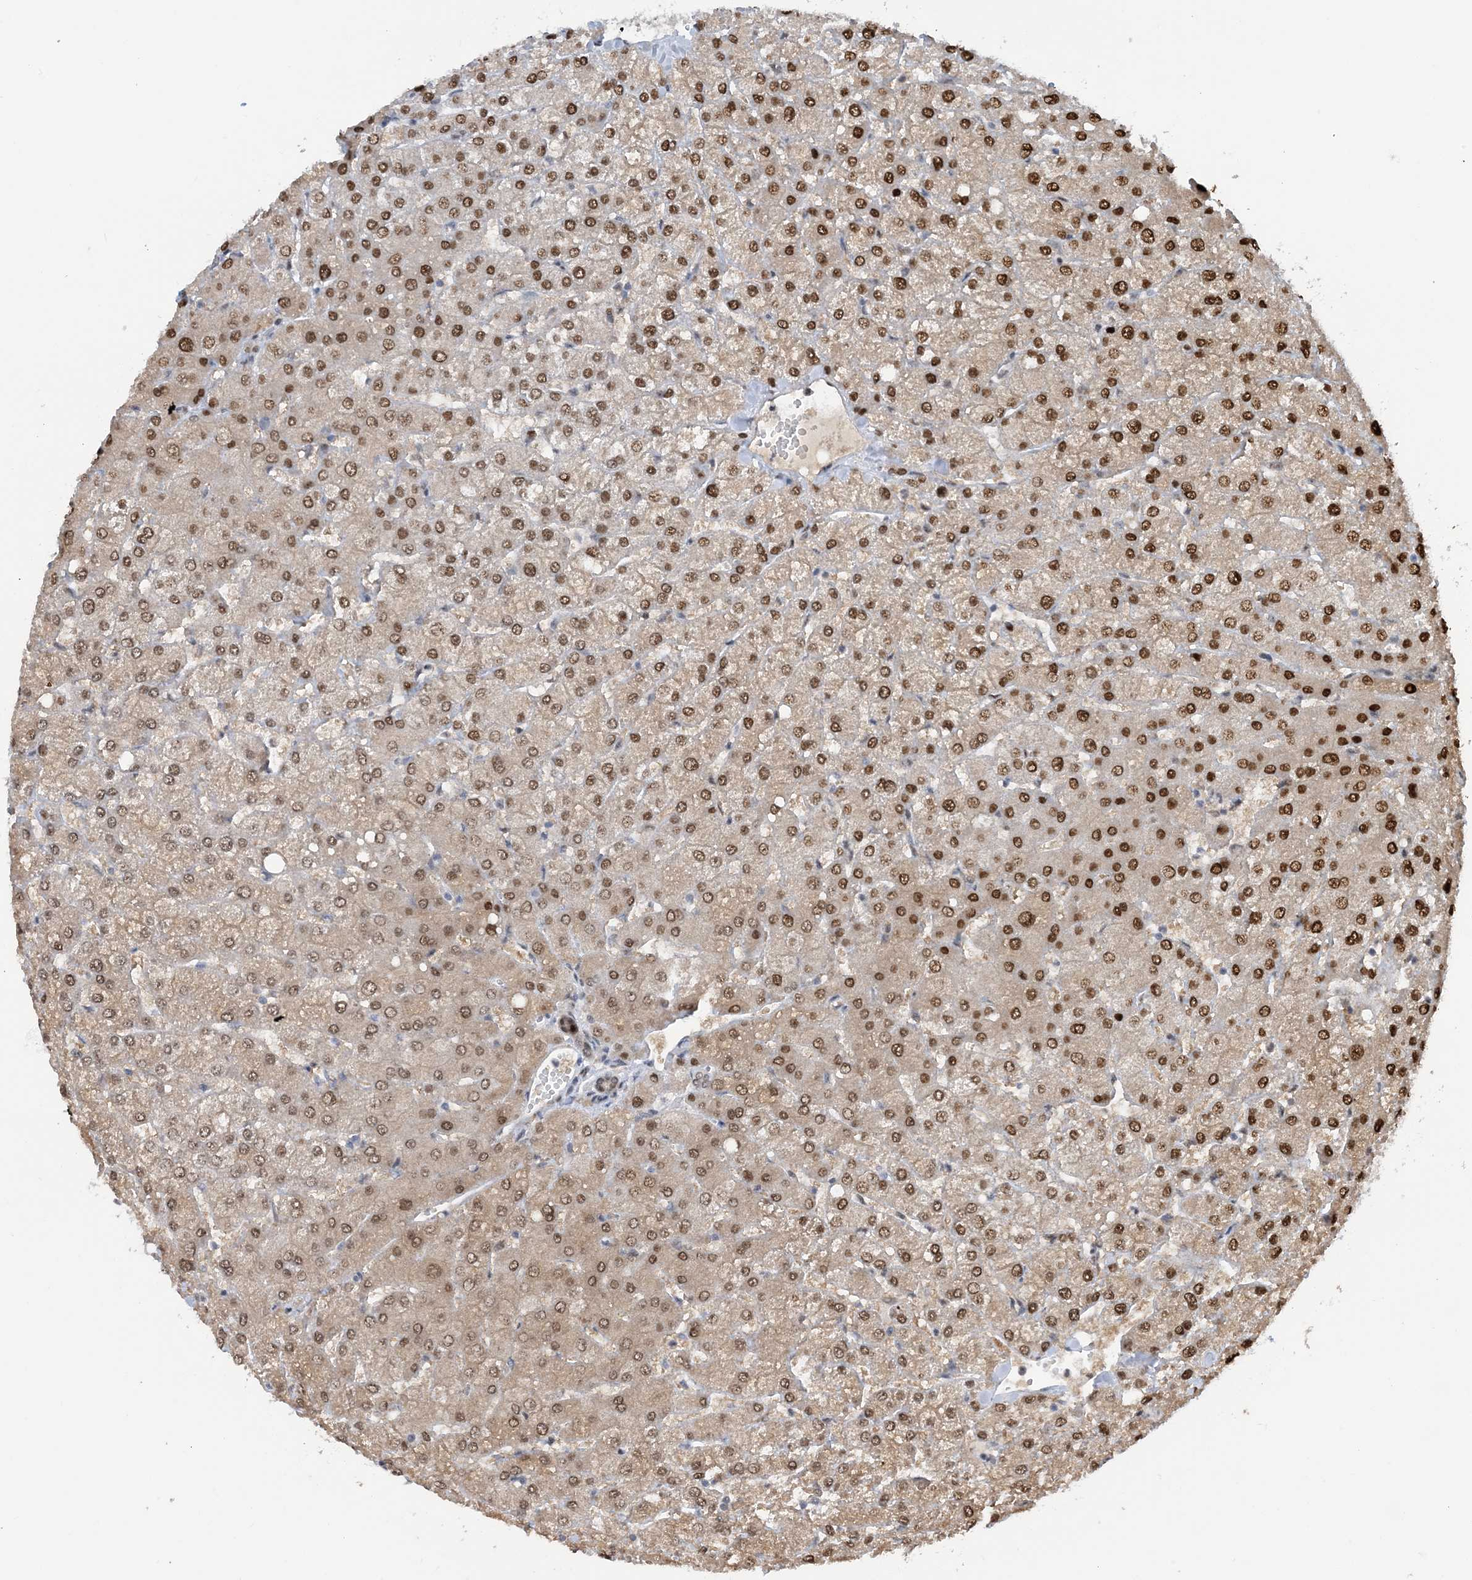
{"staining": {"intensity": "weak", "quantity": "25%-75%", "location": "nuclear"}, "tissue": "liver", "cell_type": "Cholangiocytes", "image_type": "normal", "snomed": [{"axis": "morphology", "description": "Normal tissue, NOS"}, {"axis": "topography", "description": "Liver"}], "caption": "DAB (3,3'-diaminobenzidine) immunohistochemical staining of normal liver exhibits weak nuclear protein expression in about 25%-75% of cholangiocytes.", "gene": "HEMK1", "patient": {"sex": "female", "age": 54}}